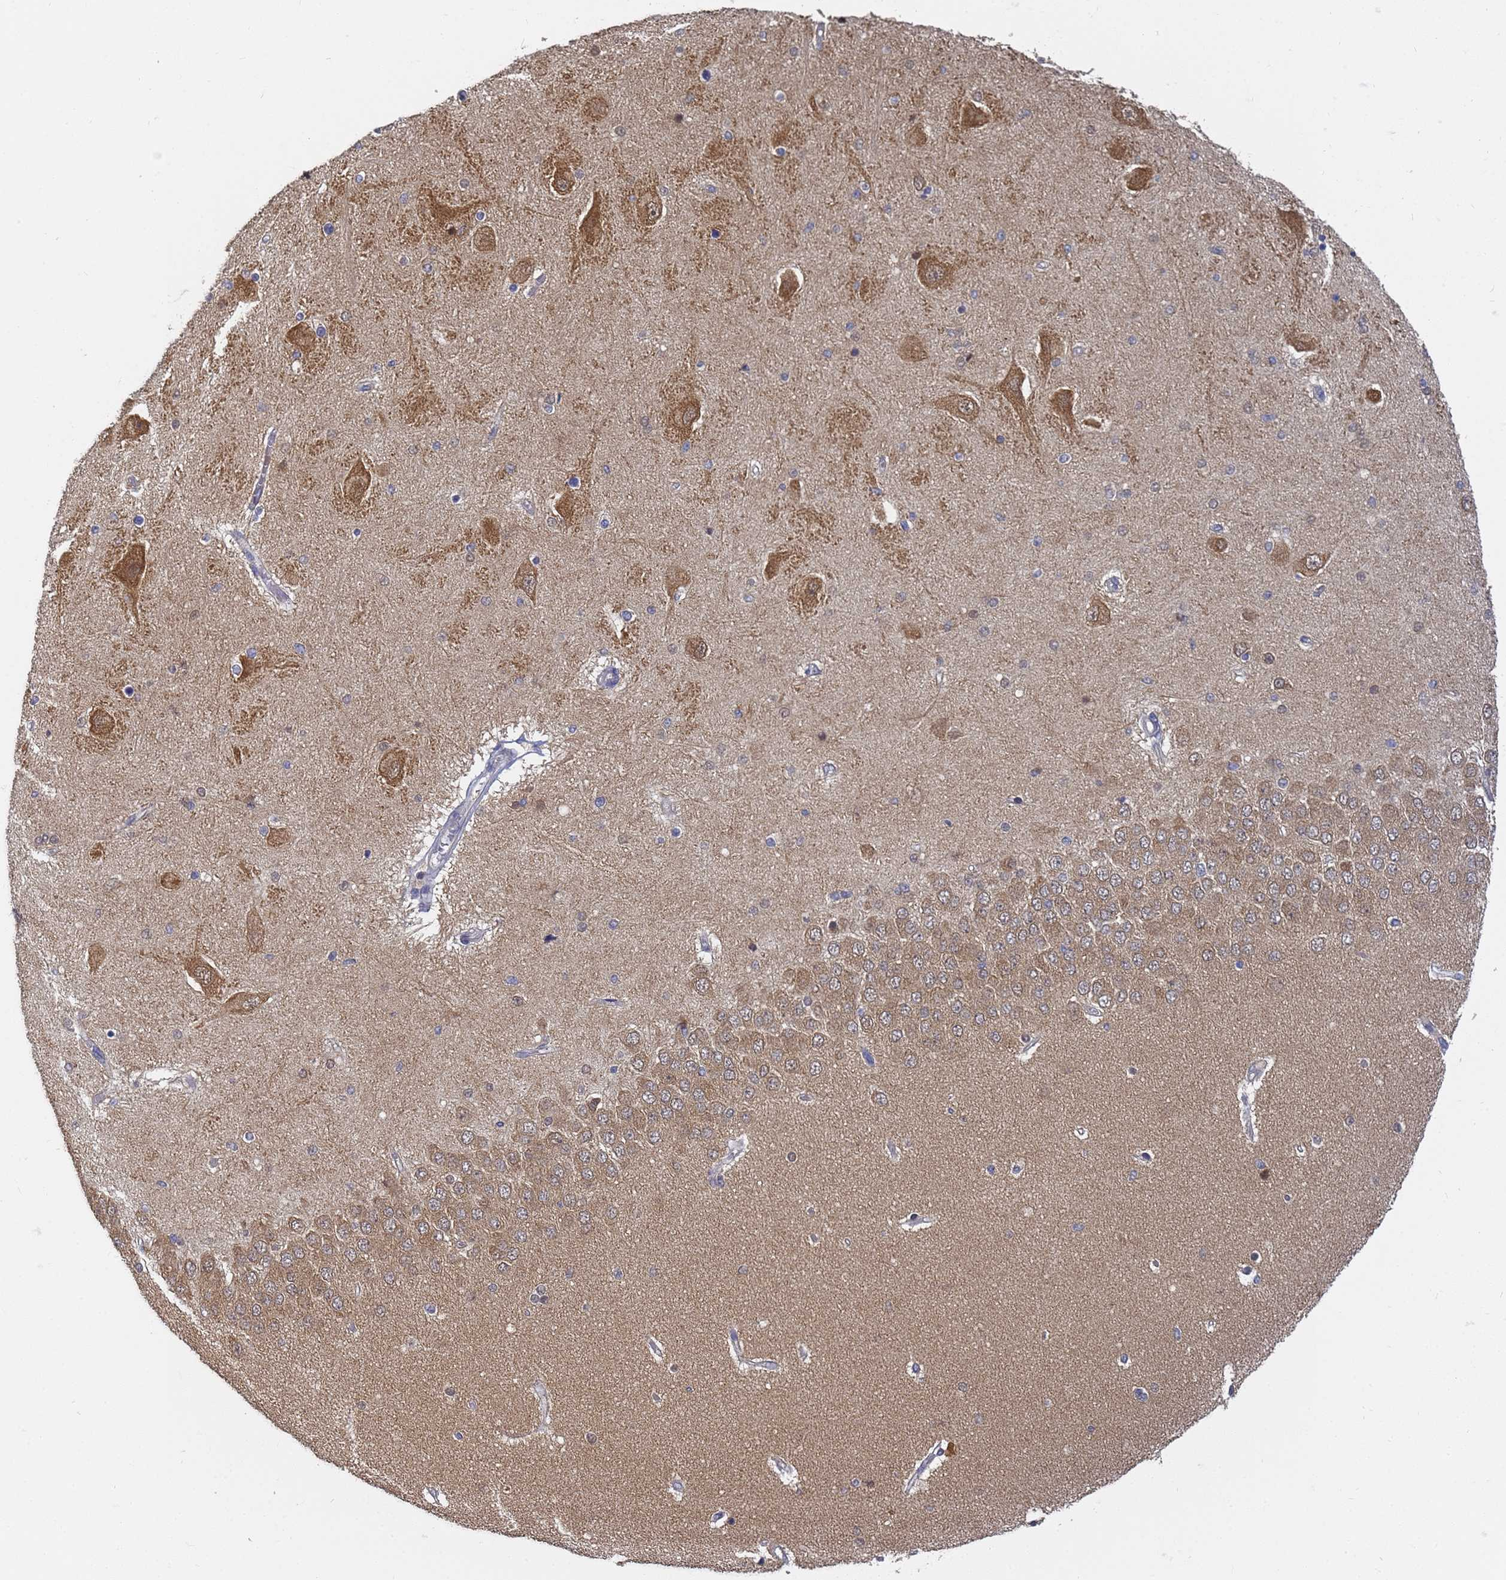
{"staining": {"intensity": "weak", "quantity": "<25%", "location": "cytoplasmic/membranous"}, "tissue": "hippocampus", "cell_type": "Glial cells", "image_type": "normal", "snomed": [{"axis": "morphology", "description": "Normal tissue, NOS"}, {"axis": "topography", "description": "Hippocampus"}], "caption": "Micrograph shows no significant protein expression in glial cells of normal hippocampus. (Stains: DAB immunohistochemistry (IHC) with hematoxylin counter stain, Microscopy: brightfield microscopy at high magnification).", "gene": "ALS2CL", "patient": {"sex": "female", "age": 54}}